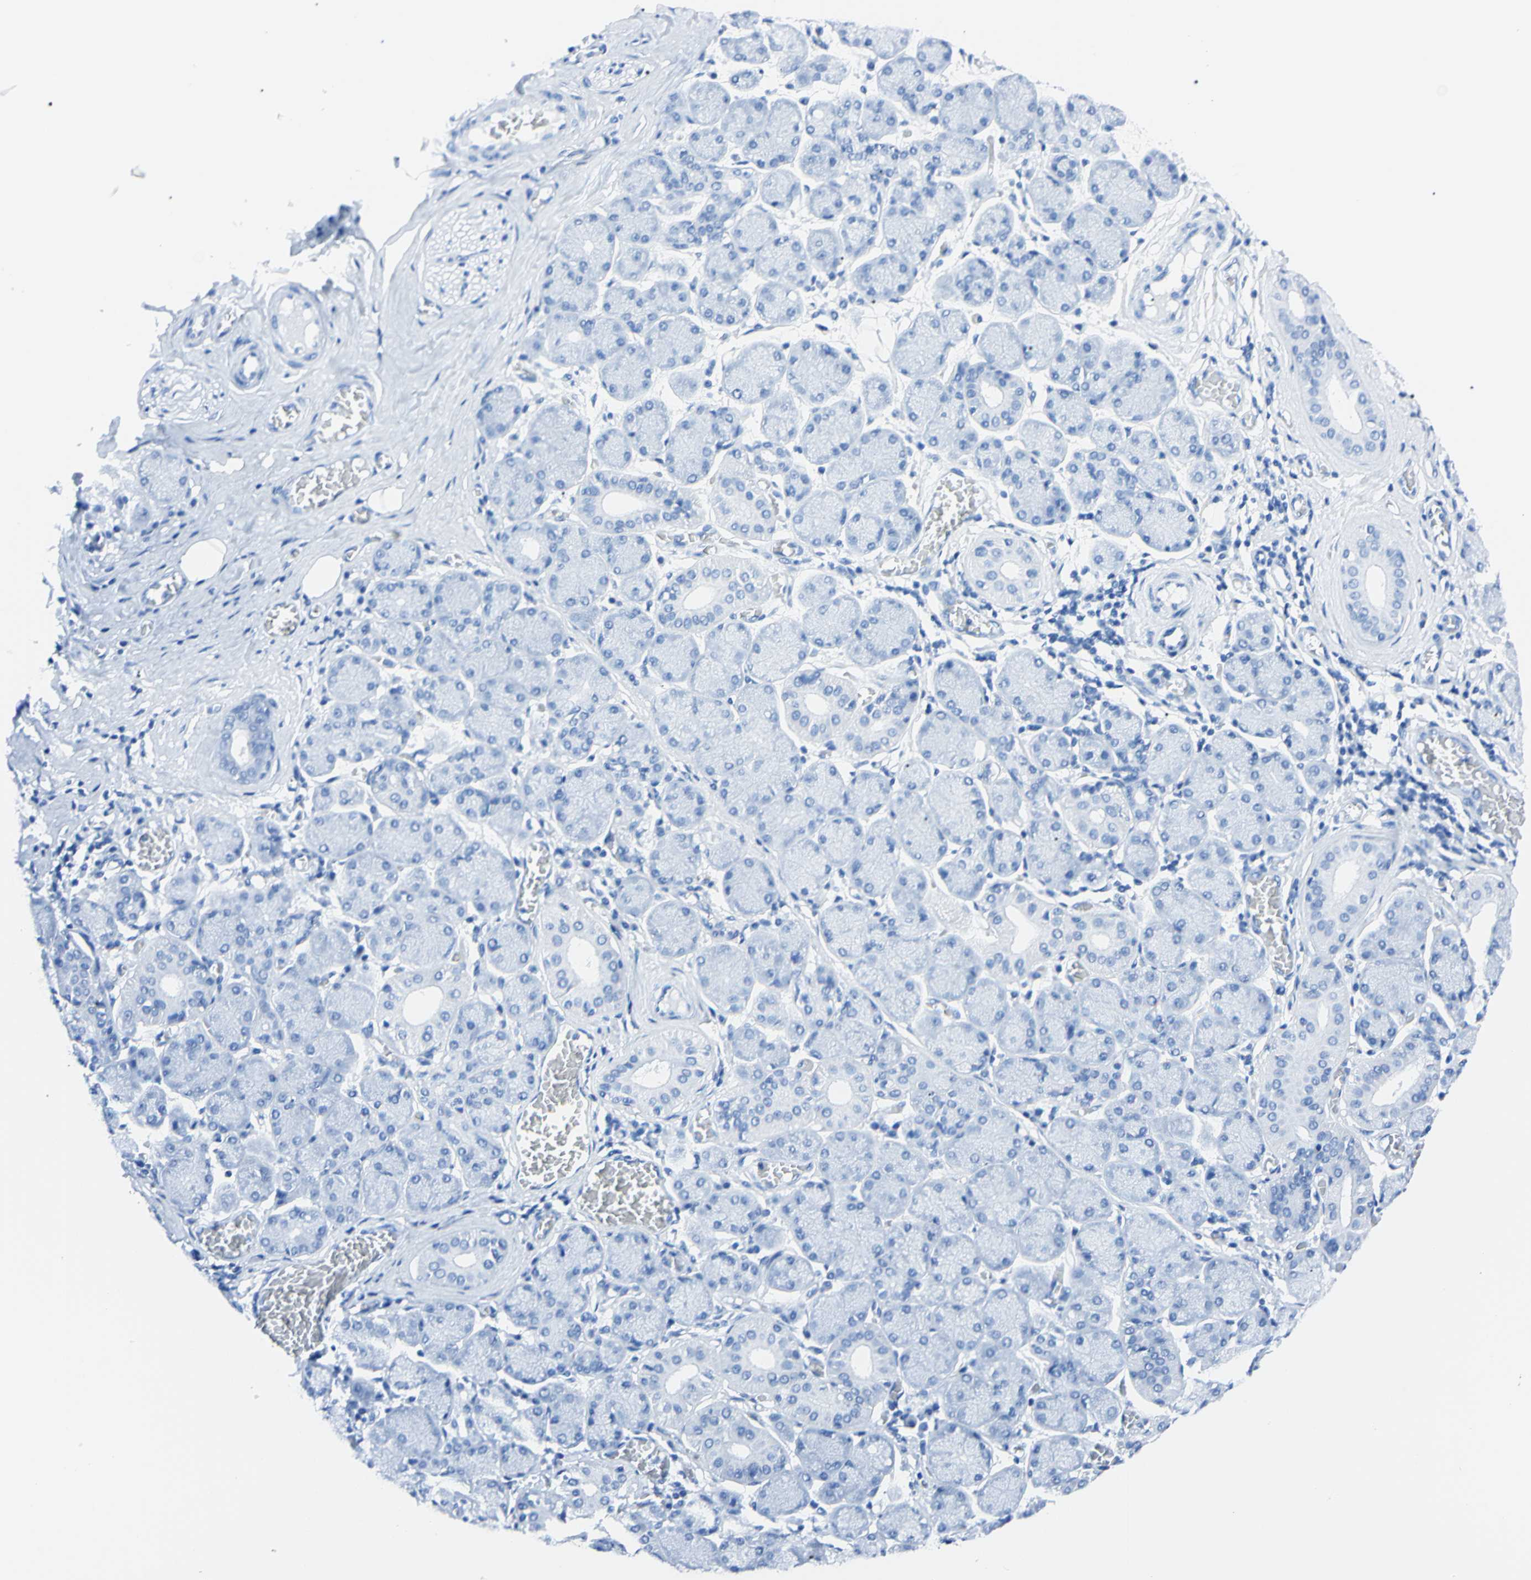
{"staining": {"intensity": "negative", "quantity": "none", "location": "none"}, "tissue": "salivary gland", "cell_type": "Glandular cells", "image_type": "normal", "snomed": [{"axis": "morphology", "description": "Normal tissue, NOS"}, {"axis": "topography", "description": "Salivary gland"}], "caption": "There is no significant expression in glandular cells of salivary gland.", "gene": "FOLH1", "patient": {"sex": "female", "age": 24}}